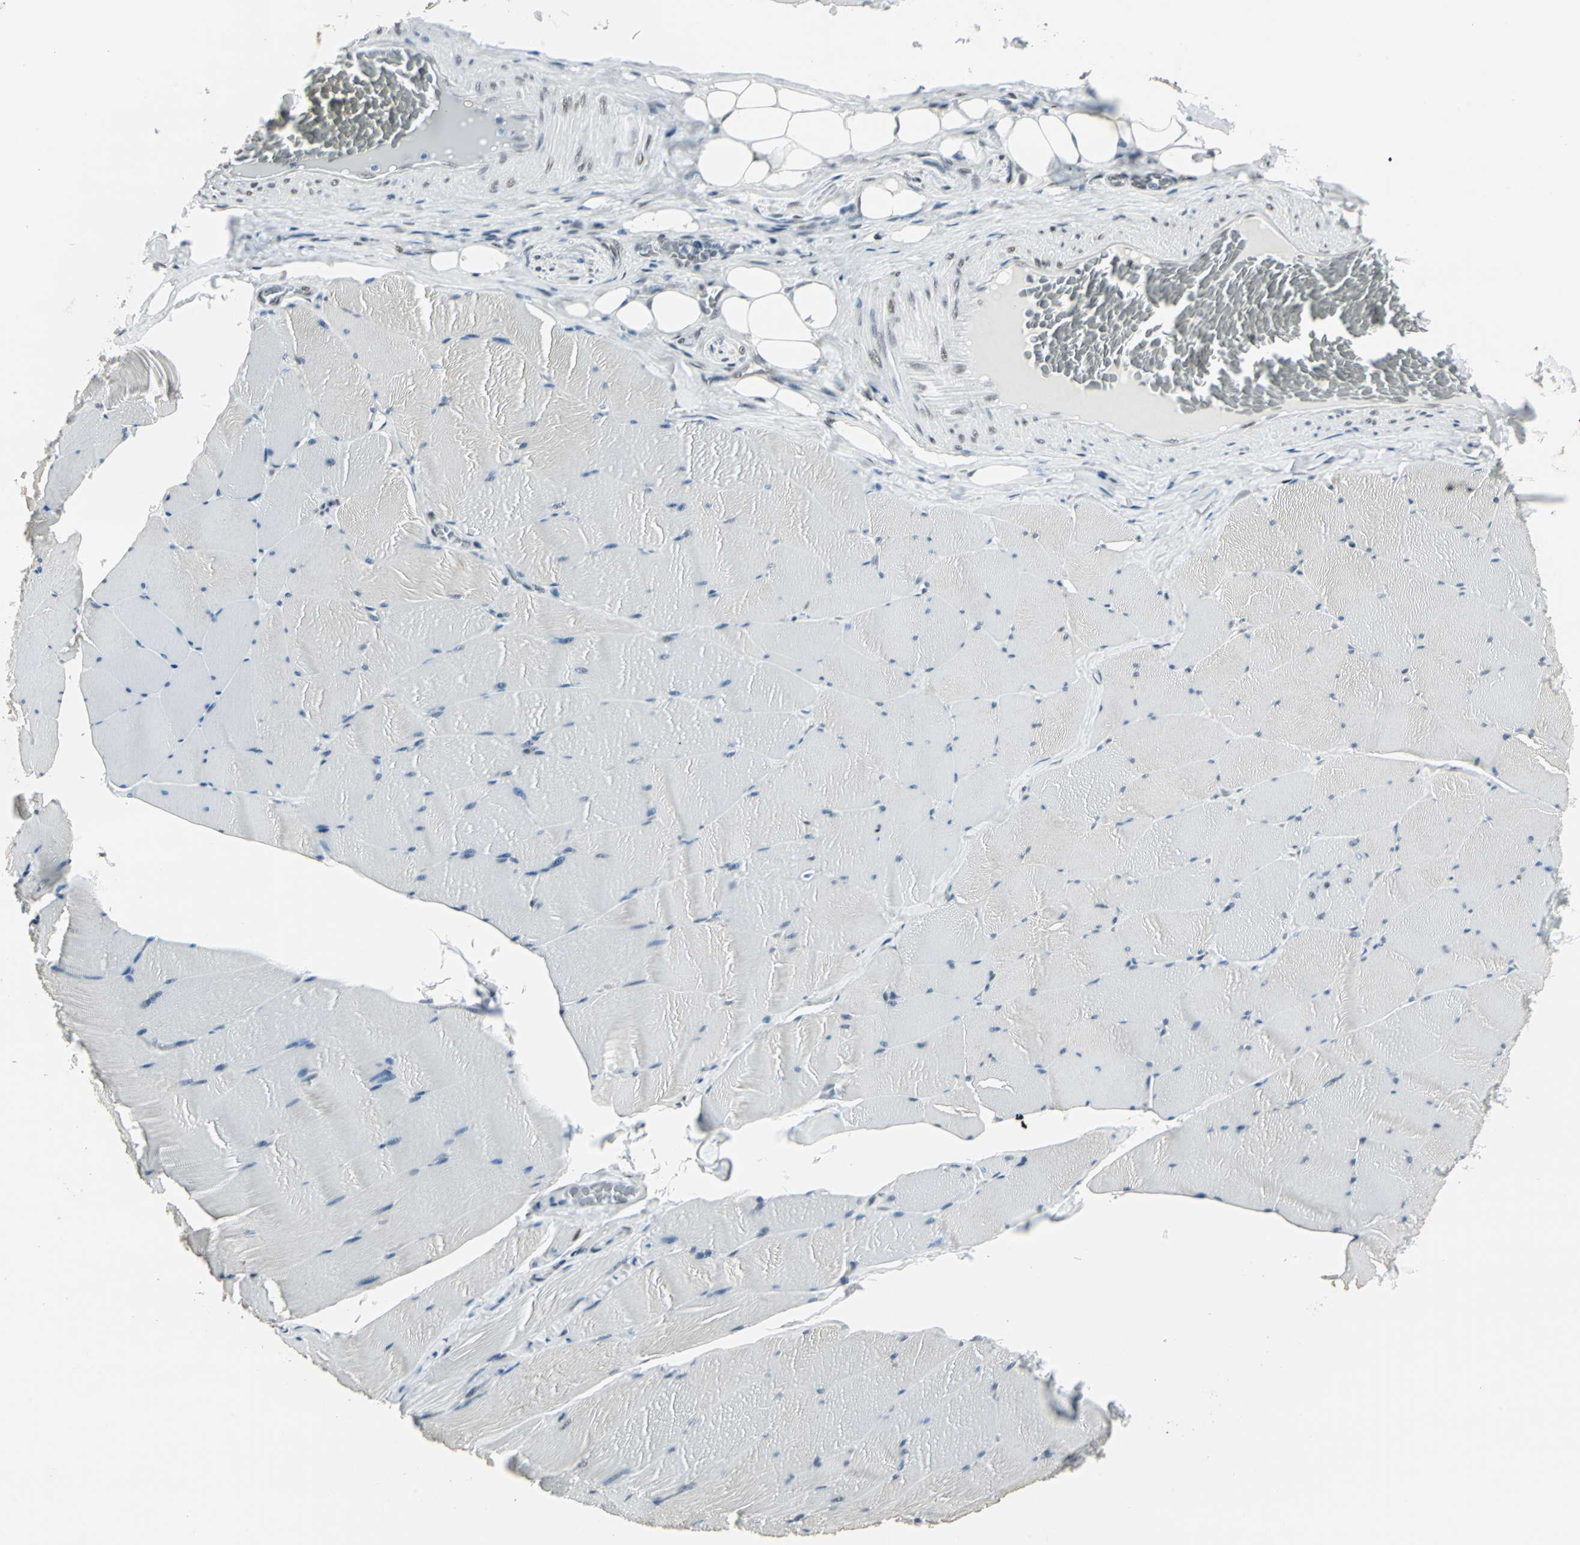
{"staining": {"intensity": "weak", "quantity": "<25%", "location": "nuclear"}, "tissue": "skeletal muscle", "cell_type": "Myocytes", "image_type": "normal", "snomed": [{"axis": "morphology", "description": "Normal tissue, NOS"}, {"axis": "topography", "description": "Skeletal muscle"}], "caption": "IHC histopathology image of normal skeletal muscle stained for a protein (brown), which shows no staining in myocytes.", "gene": "ADNP", "patient": {"sex": "male", "age": 62}}